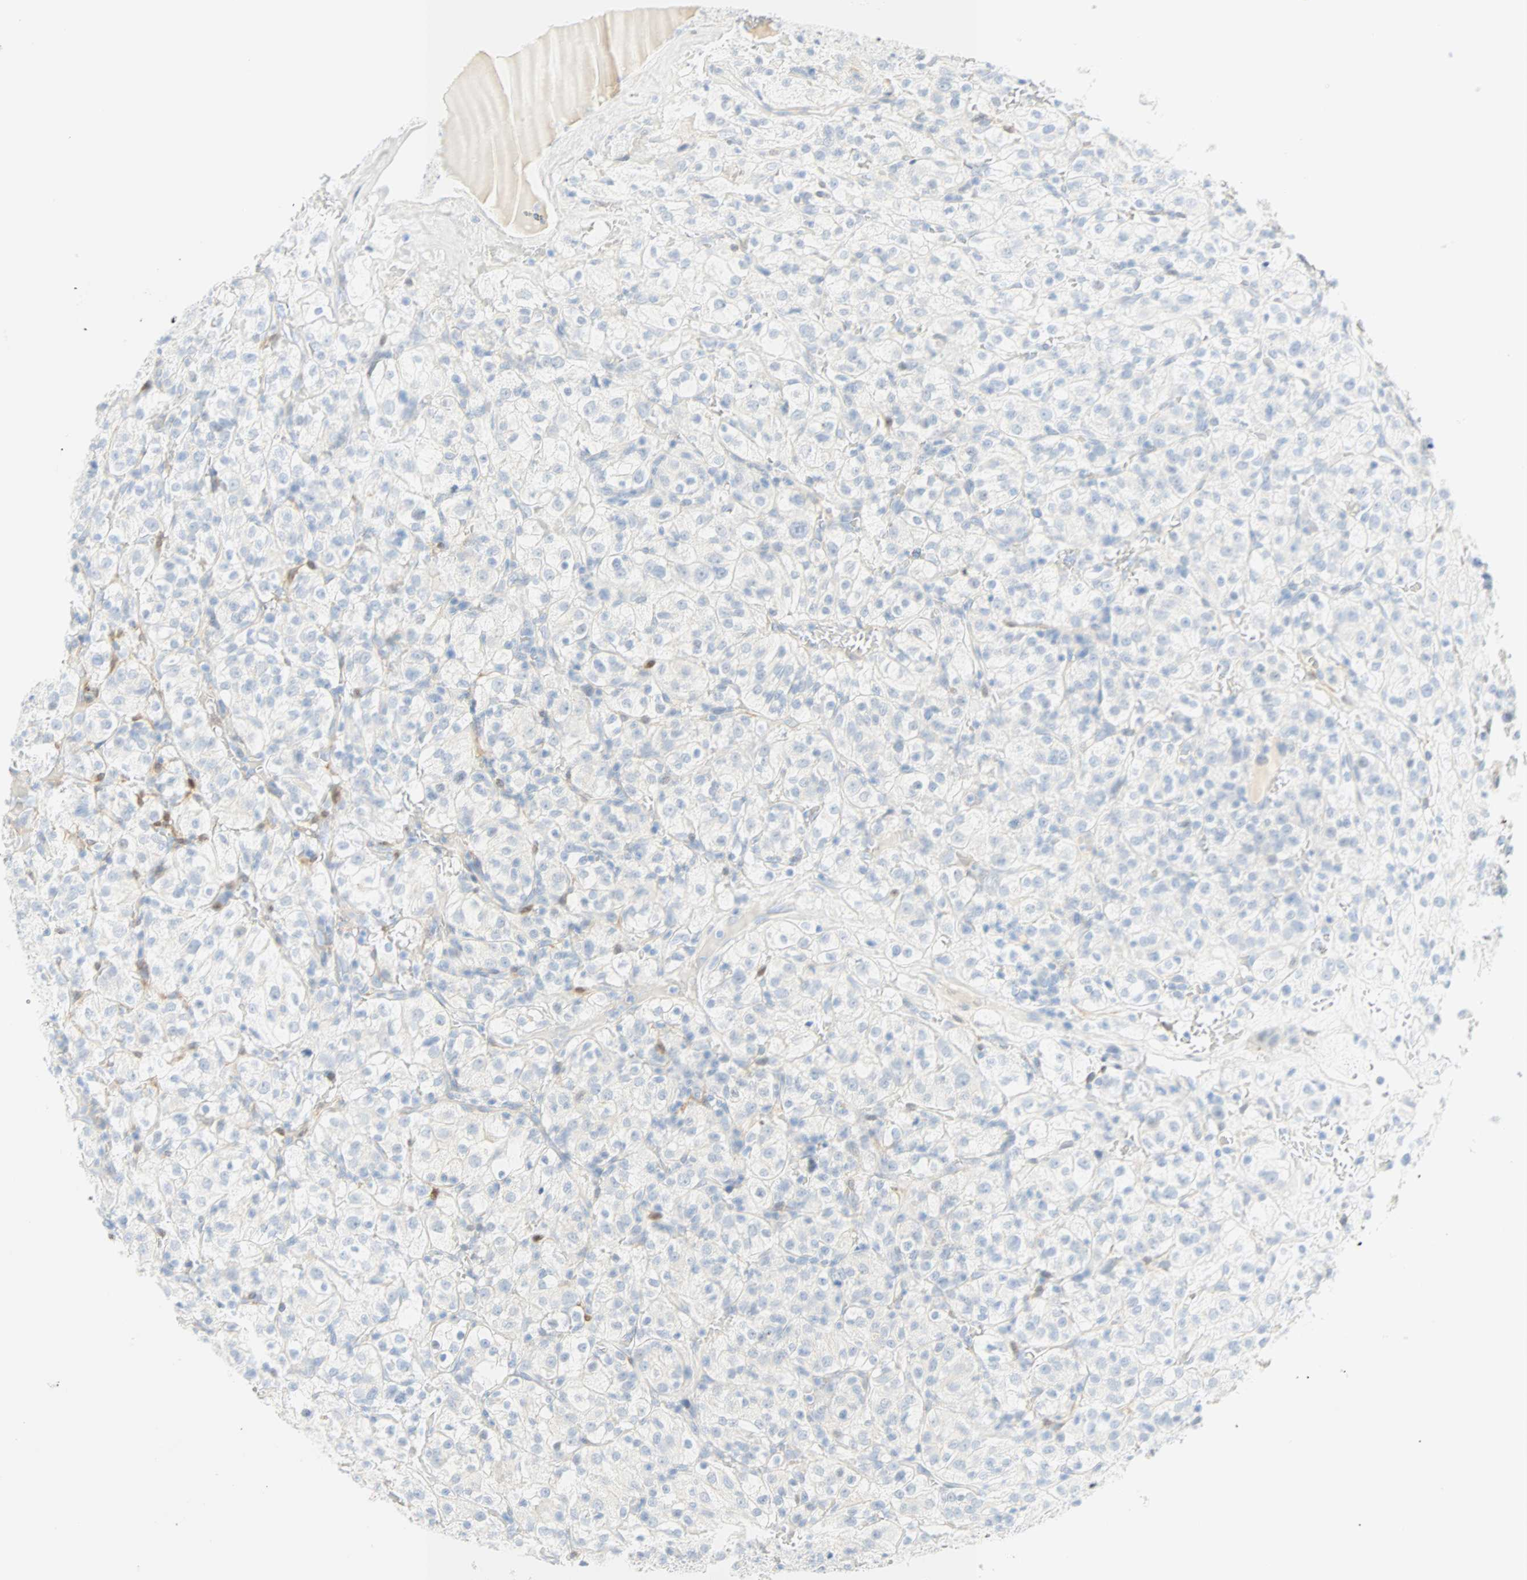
{"staining": {"intensity": "negative", "quantity": "none", "location": "none"}, "tissue": "renal cancer", "cell_type": "Tumor cells", "image_type": "cancer", "snomed": [{"axis": "morphology", "description": "Normal tissue, NOS"}, {"axis": "morphology", "description": "Adenocarcinoma, NOS"}, {"axis": "topography", "description": "Kidney"}], "caption": "High magnification brightfield microscopy of adenocarcinoma (renal) stained with DAB (brown) and counterstained with hematoxylin (blue): tumor cells show no significant positivity. (DAB immunohistochemistry (IHC) visualized using brightfield microscopy, high magnification).", "gene": "SELENBP1", "patient": {"sex": "female", "age": 72}}